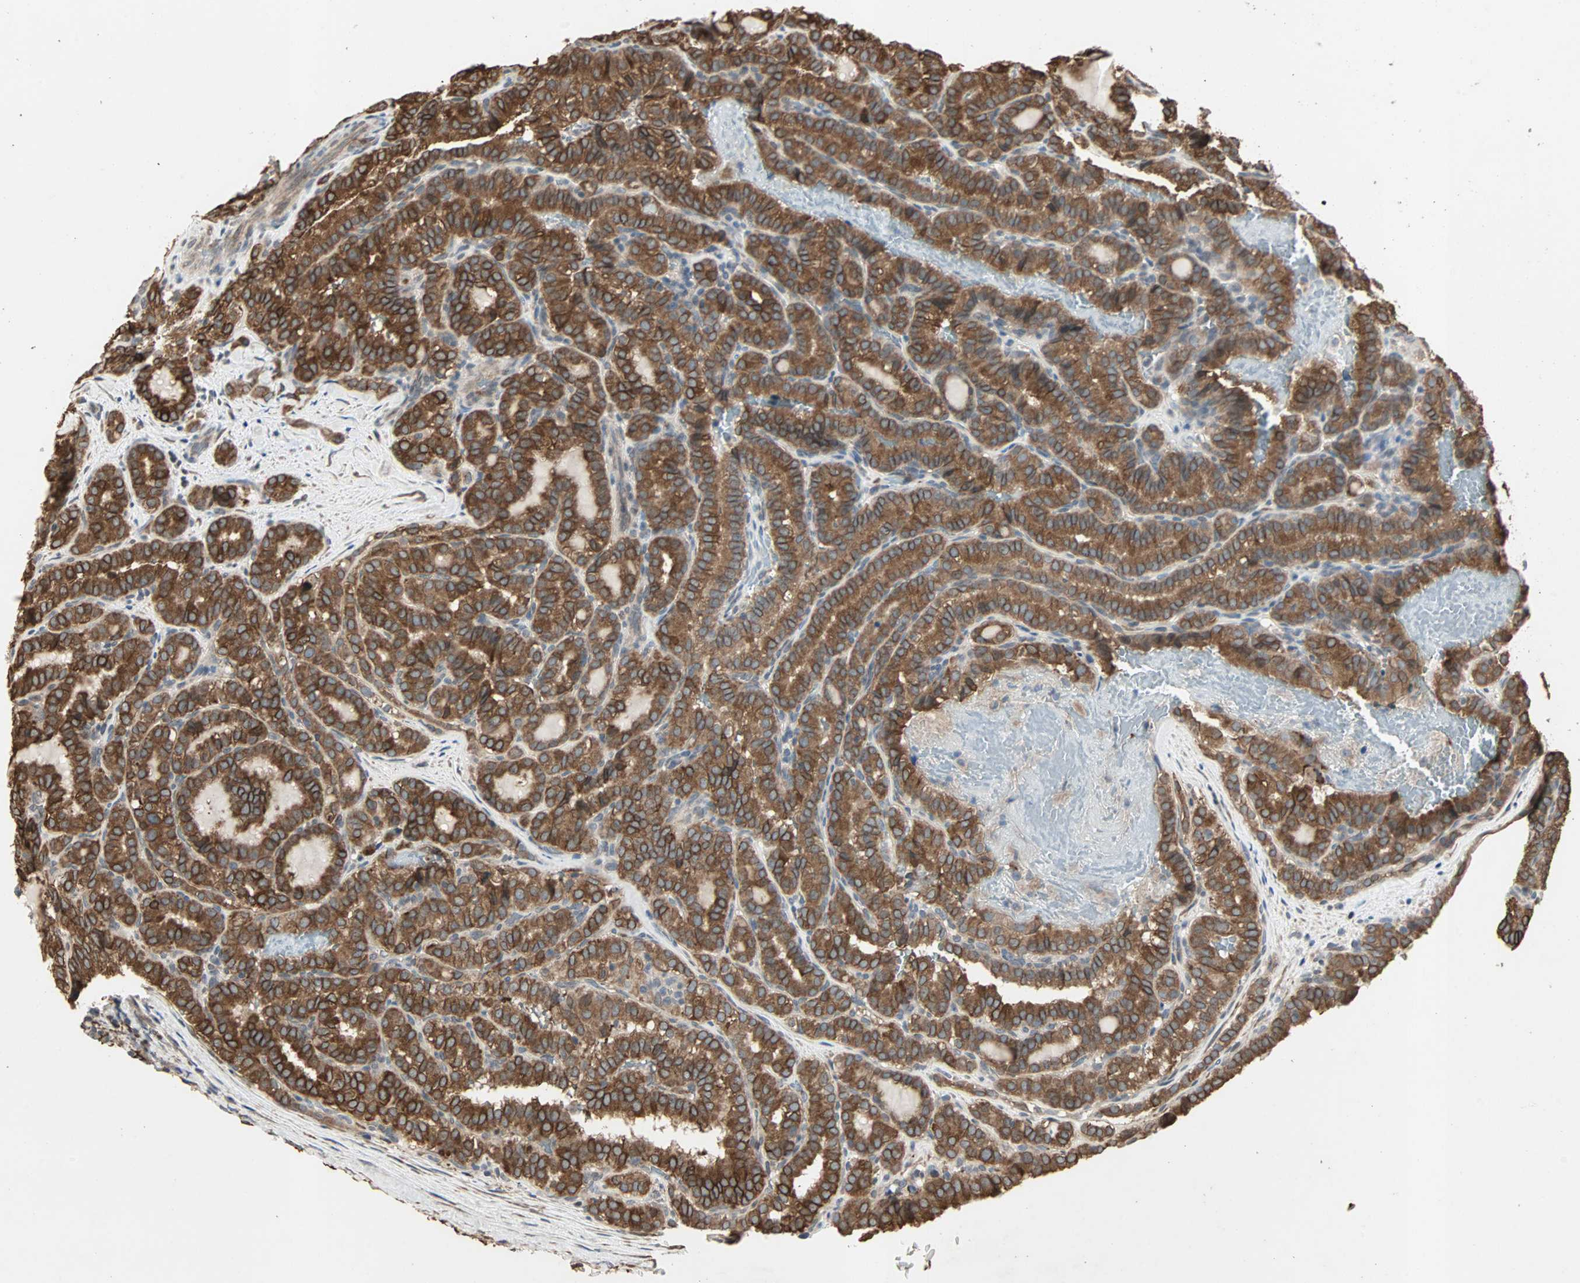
{"staining": {"intensity": "strong", "quantity": ">75%", "location": "cytoplasmic/membranous"}, "tissue": "thyroid cancer", "cell_type": "Tumor cells", "image_type": "cancer", "snomed": [{"axis": "morphology", "description": "Normal tissue, NOS"}, {"axis": "morphology", "description": "Papillary adenocarcinoma, NOS"}, {"axis": "topography", "description": "Thyroid gland"}], "caption": "Human papillary adenocarcinoma (thyroid) stained with a brown dye displays strong cytoplasmic/membranous positive expression in about >75% of tumor cells.", "gene": "TRPV4", "patient": {"sex": "female", "age": 30}}